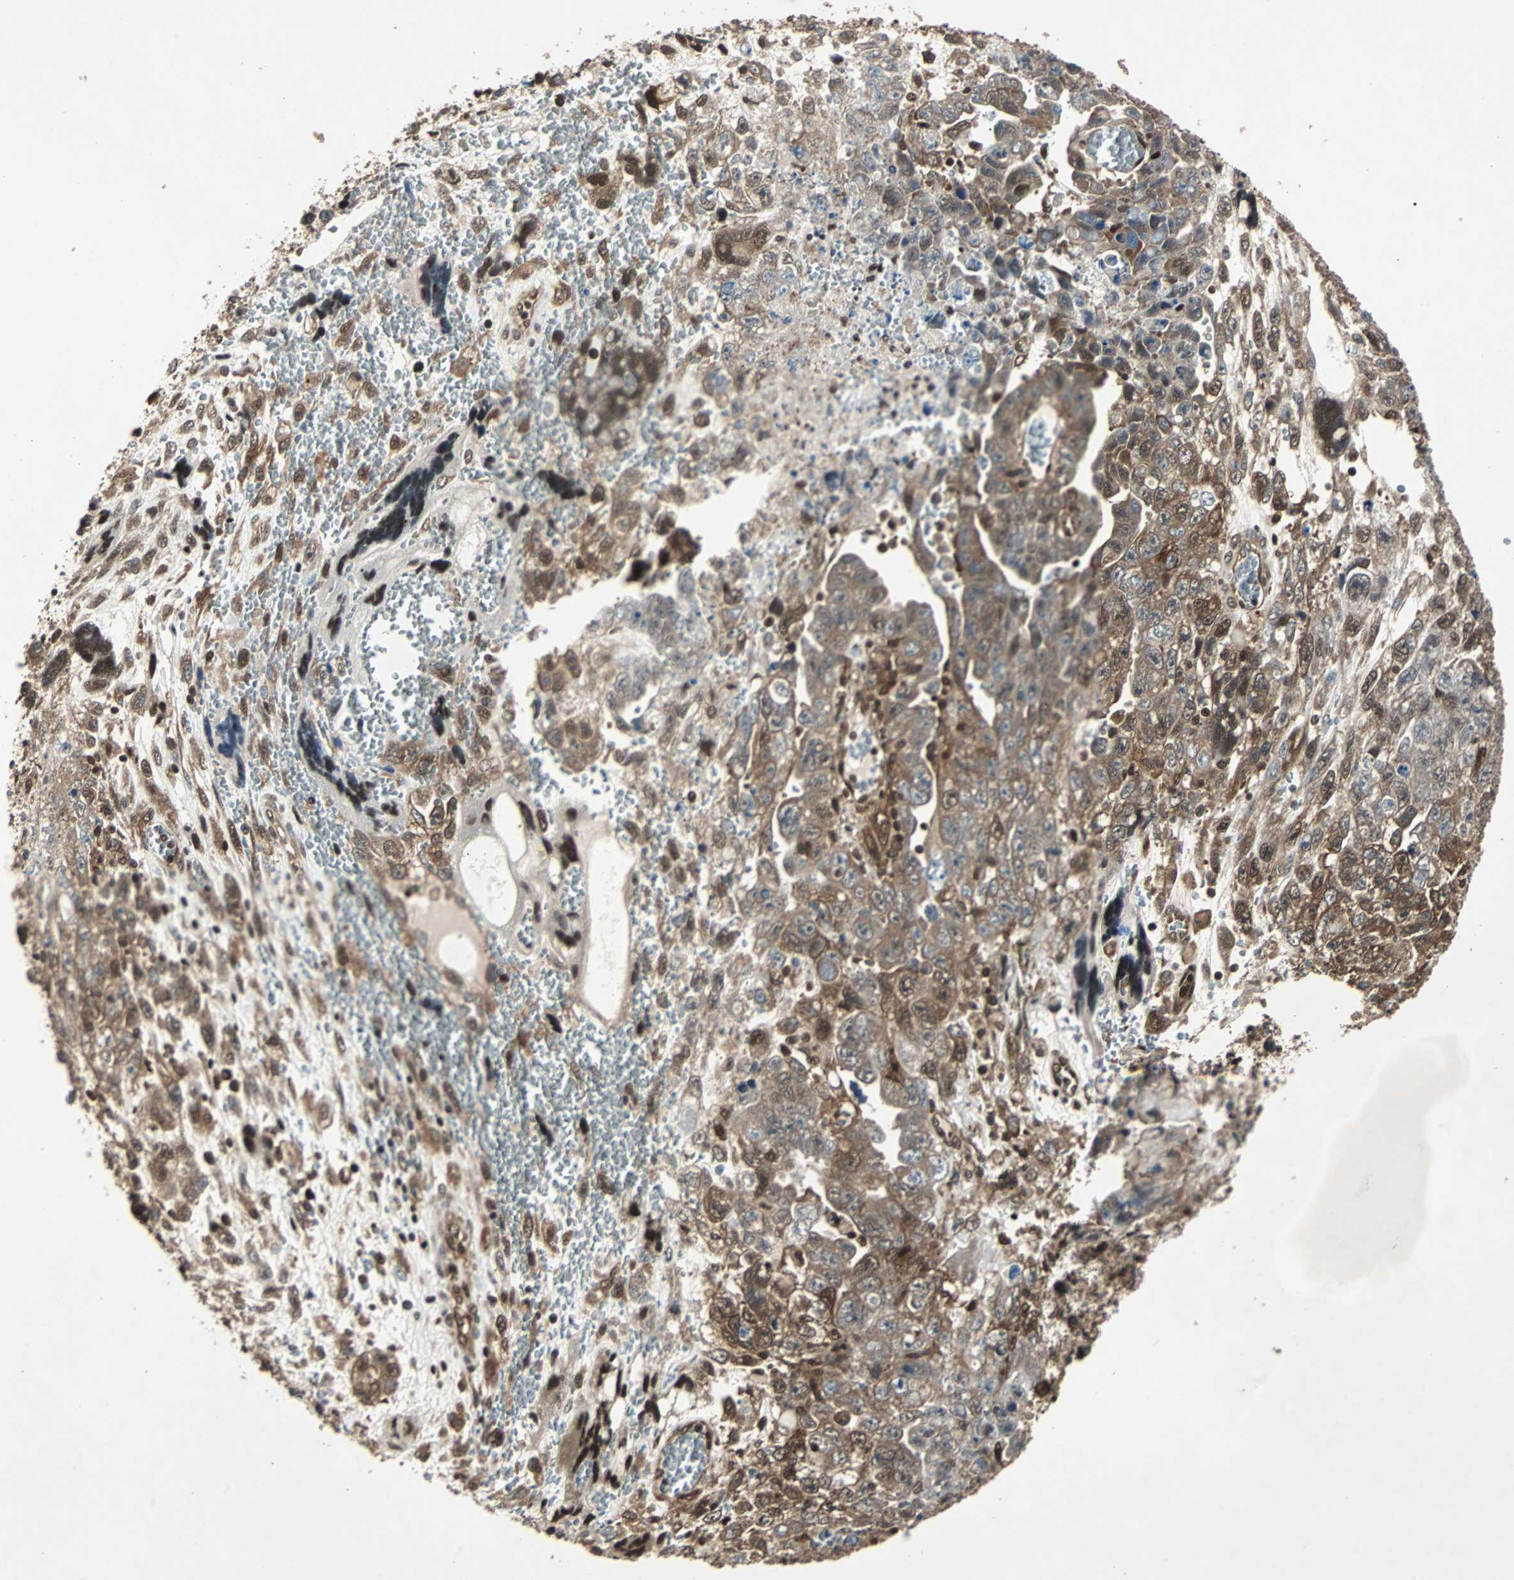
{"staining": {"intensity": "moderate", "quantity": ">75%", "location": "cytoplasmic/membranous,nuclear"}, "tissue": "testis cancer", "cell_type": "Tumor cells", "image_type": "cancer", "snomed": [{"axis": "morphology", "description": "Carcinoma, Embryonal, NOS"}, {"axis": "topography", "description": "Testis"}], "caption": "Tumor cells show medium levels of moderate cytoplasmic/membranous and nuclear staining in approximately >75% of cells in testis embryonal carcinoma. (Brightfield microscopy of DAB IHC at high magnification).", "gene": "ACLY", "patient": {"sex": "male", "age": 28}}